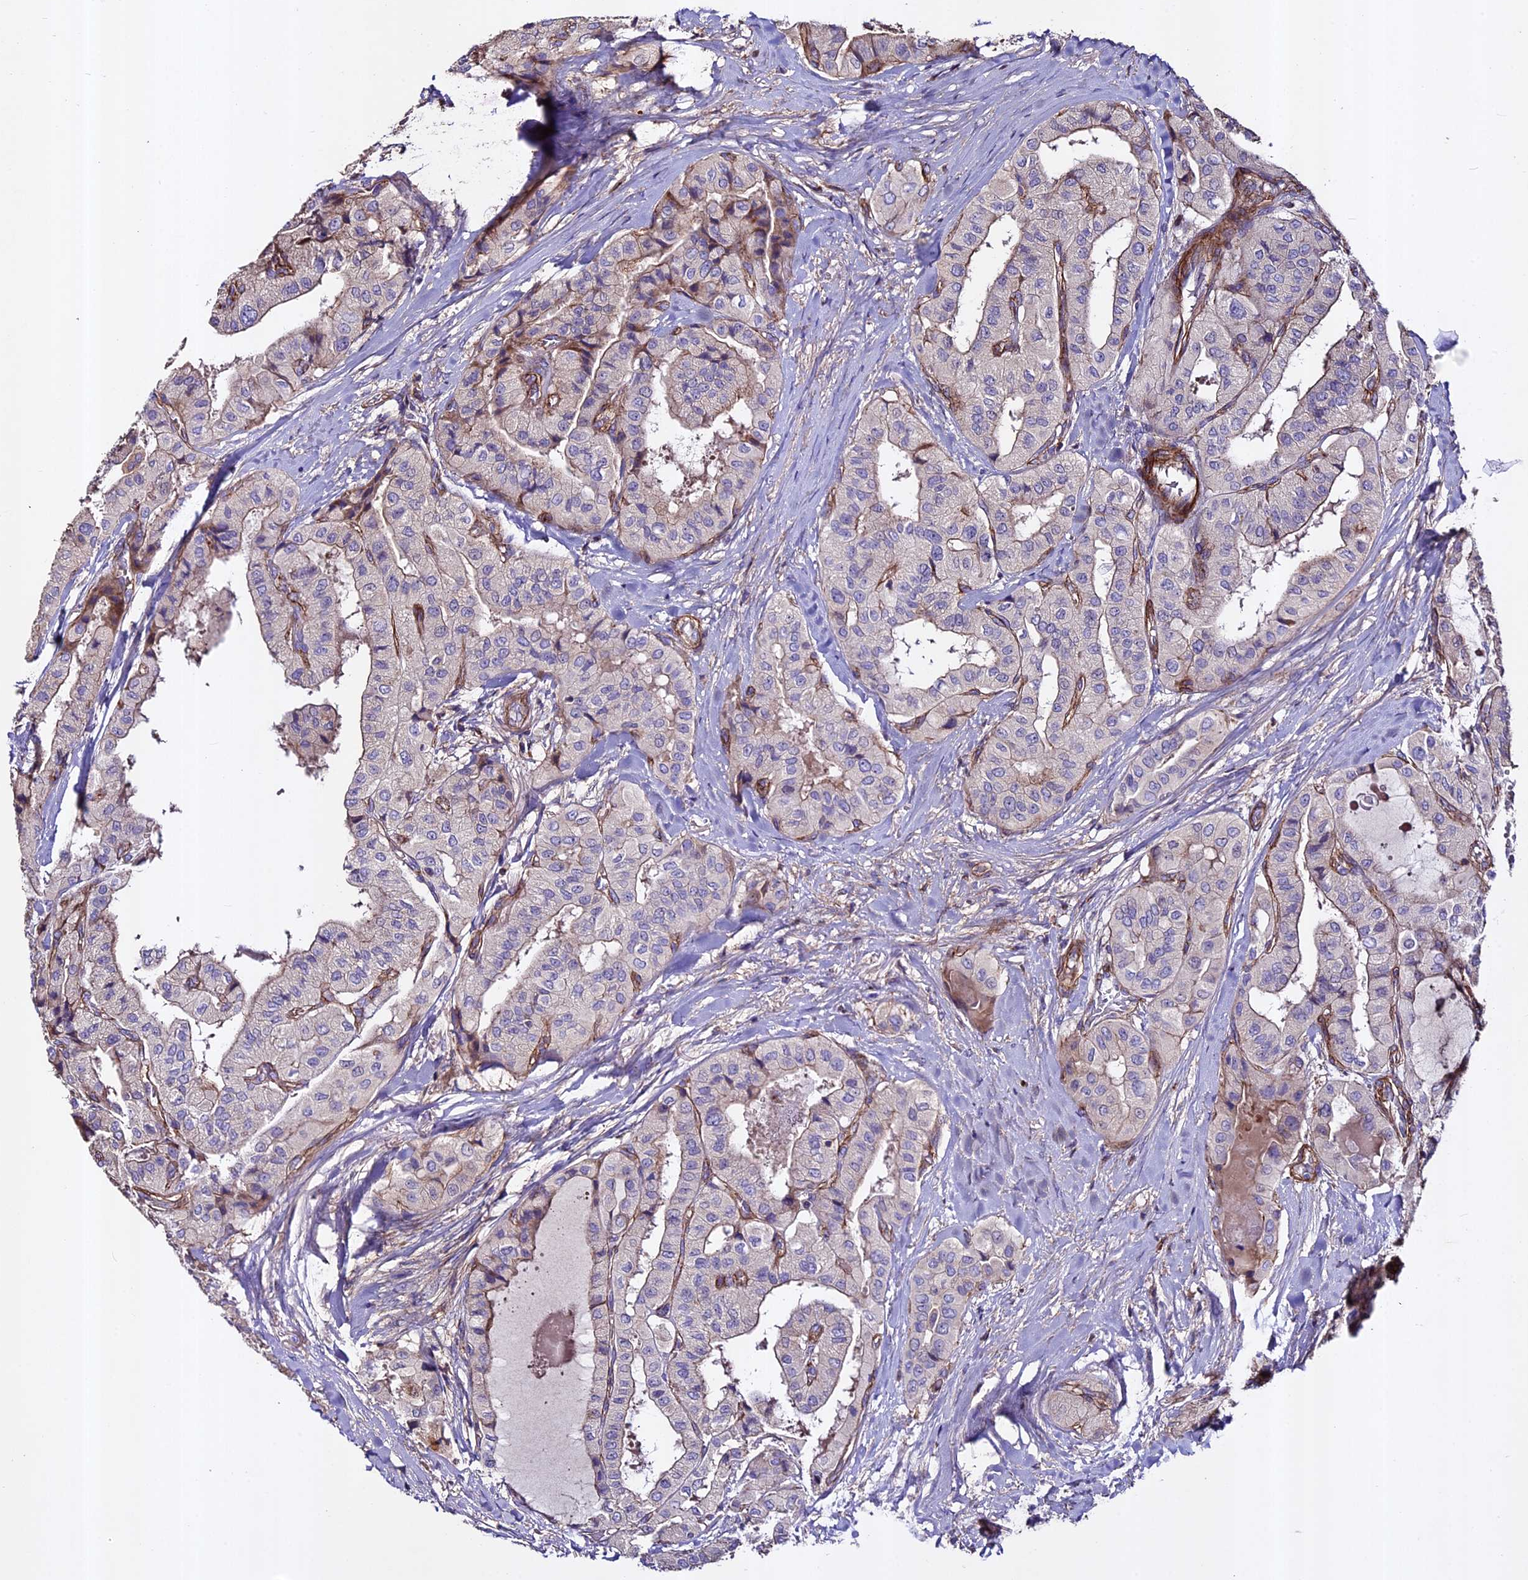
{"staining": {"intensity": "weak", "quantity": "25%-75%", "location": "cytoplasmic/membranous"}, "tissue": "thyroid cancer", "cell_type": "Tumor cells", "image_type": "cancer", "snomed": [{"axis": "morphology", "description": "Papillary adenocarcinoma, NOS"}, {"axis": "topography", "description": "Thyroid gland"}], "caption": "Immunohistochemical staining of thyroid cancer (papillary adenocarcinoma) reveals weak cytoplasmic/membranous protein positivity in approximately 25%-75% of tumor cells.", "gene": "EVA1B", "patient": {"sex": "female", "age": 59}}